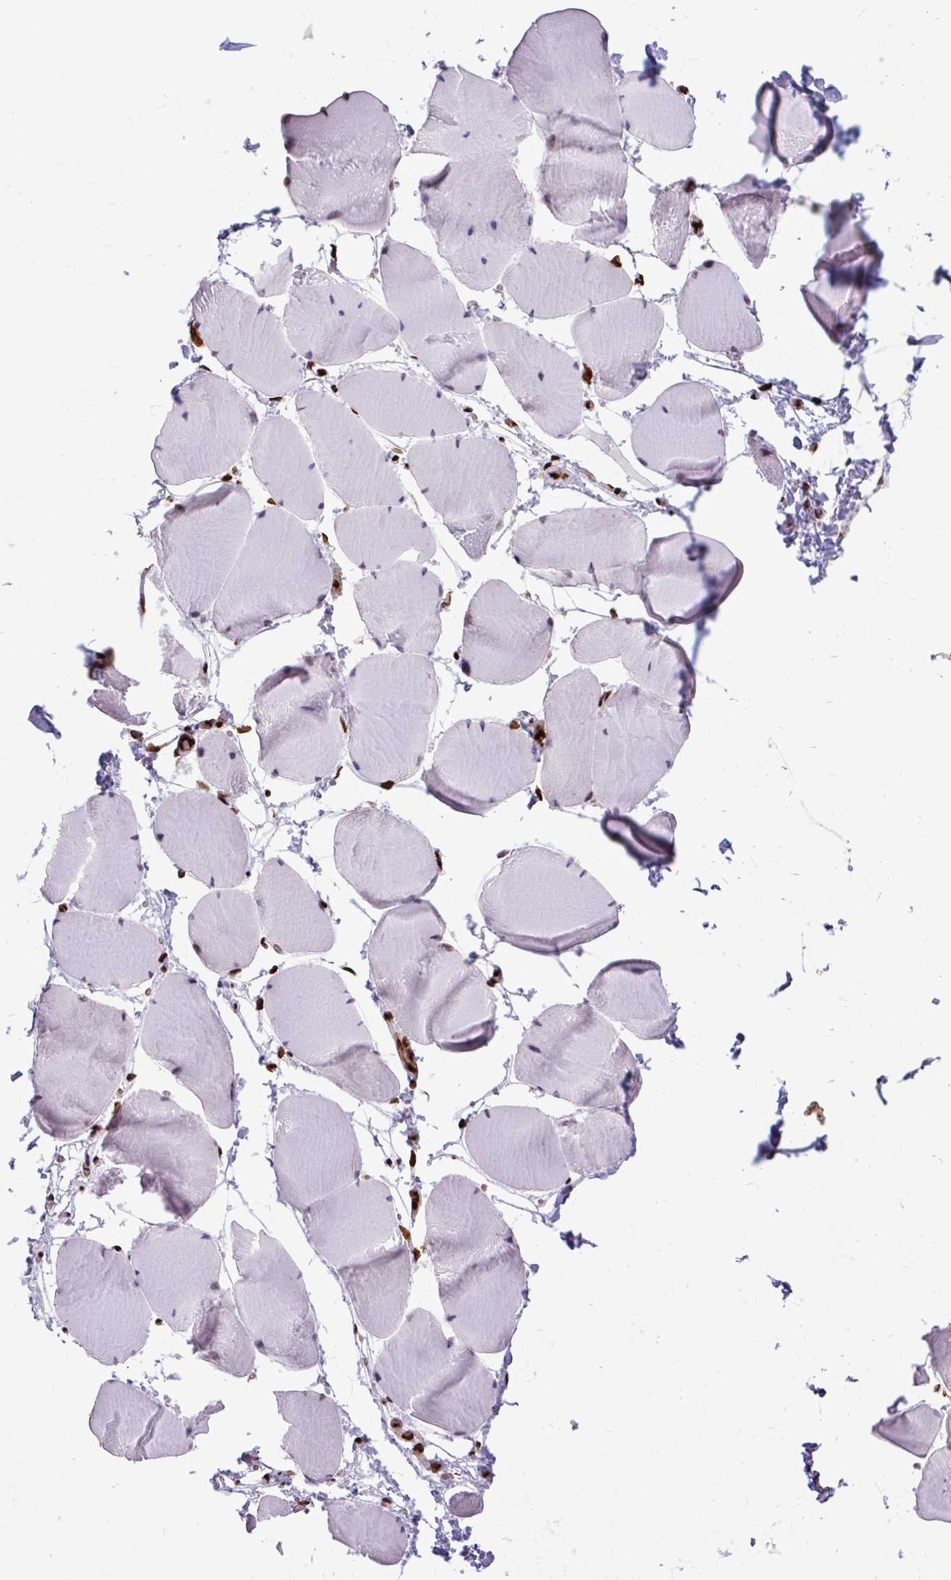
{"staining": {"intensity": "strong", "quantity": "25%-75%", "location": "nuclear"}, "tissue": "skeletal muscle", "cell_type": "Myocytes", "image_type": "normal", "snomed": [{"axis": "morphology", "description": "Normal tissue, NOS"}, {"axis": "topography", "description": "Skeletal muscle"}], "caption": "Immunohistochemical staining of normal skeletal muscle displays 25%-75% levels of strong nuclear protein expression in about 25%-75% of myocytes.", "gene": "FUS", "patient": {"sex": "male", "age": 25}}